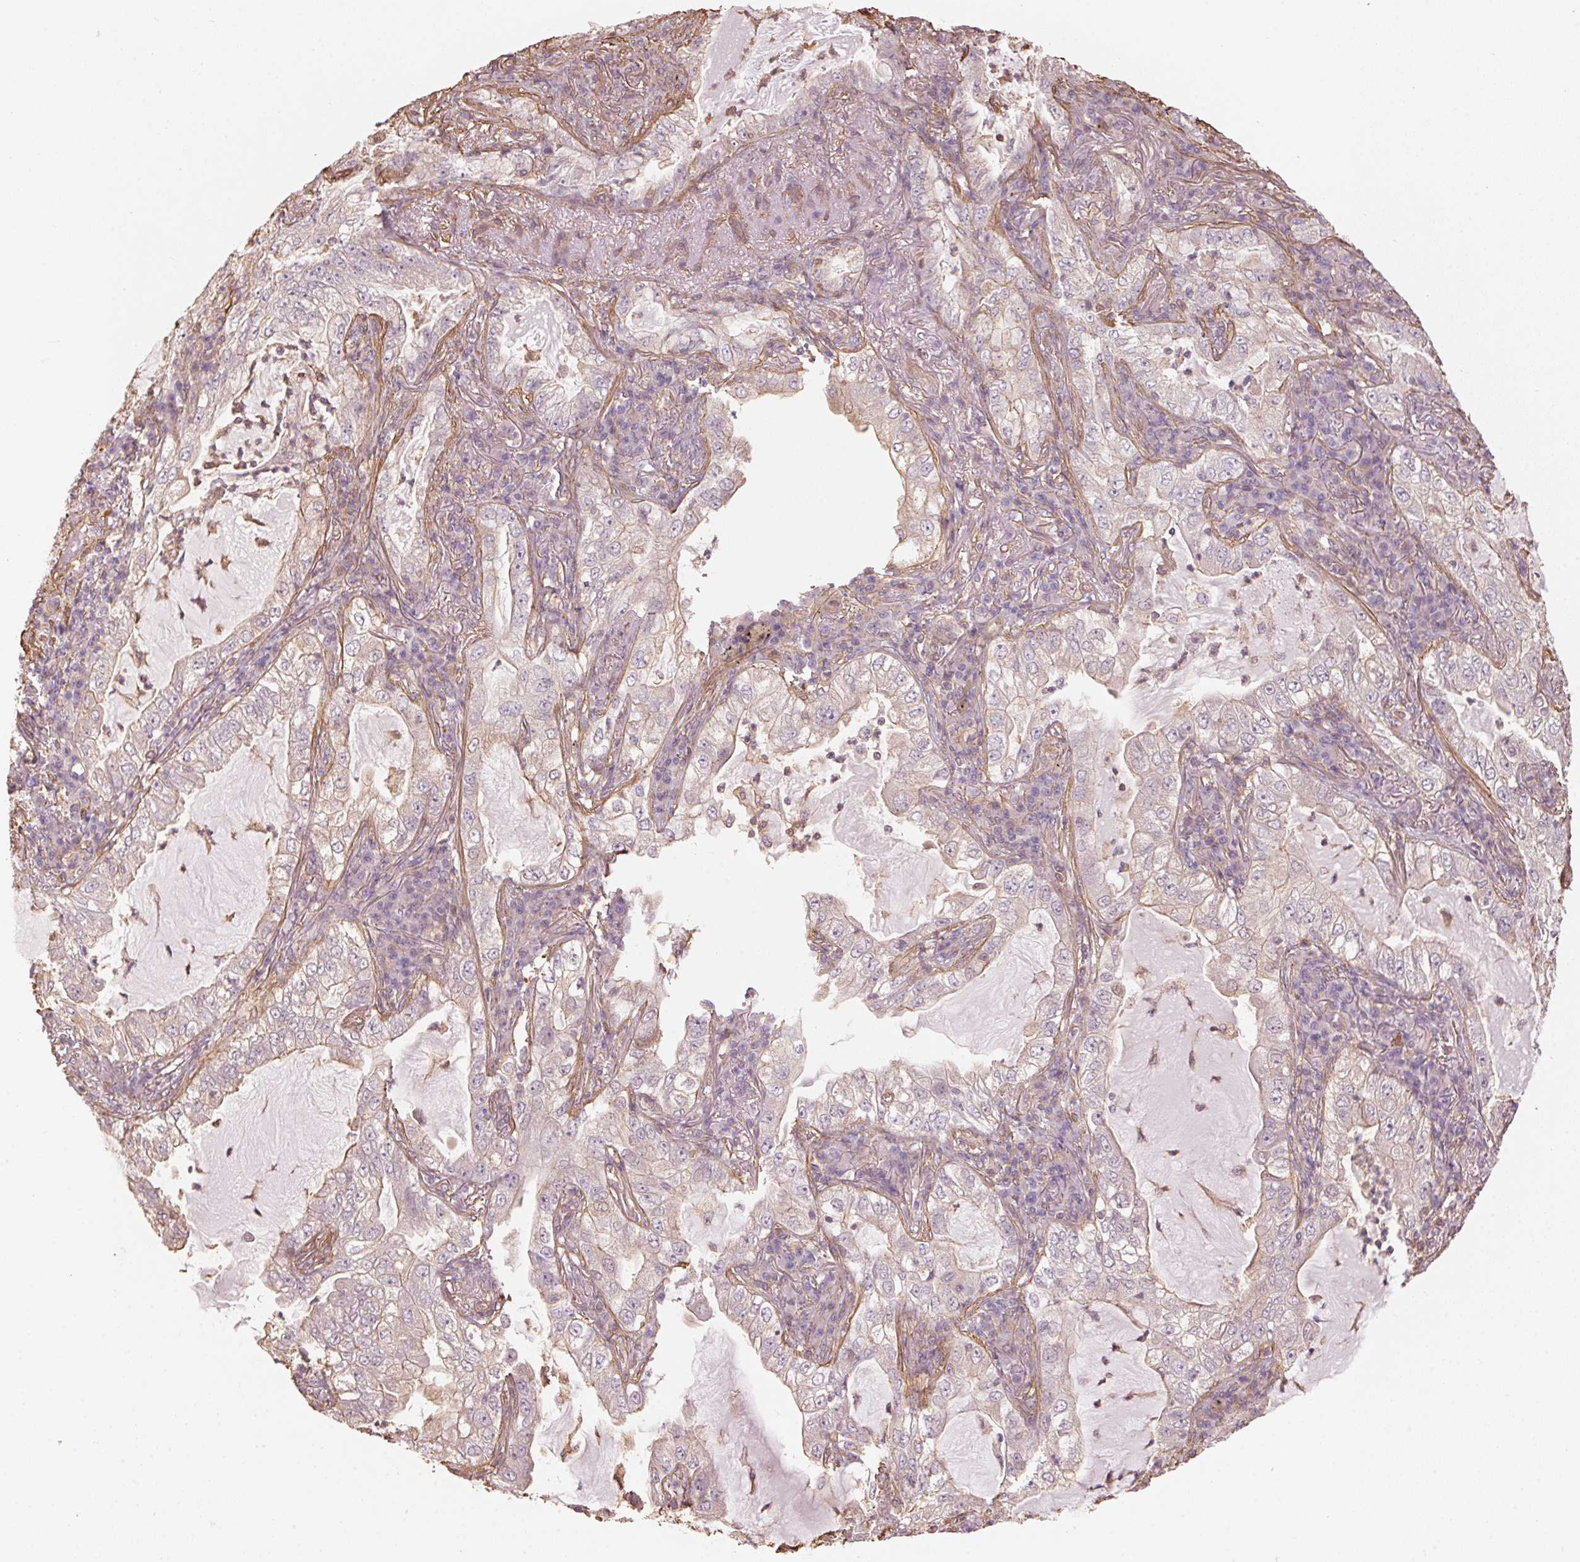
{"staining": {"intensity": "negative", "quantity": "none", "location": "none"}, "tissue": "lung cancer", "cell_type": "Tumor cells", "image_type": "cancer", "snomed": [{"axis": "morphology", "description": "Adenocarcinoma, NOS"}, {"axis": "topography", "description": "Lung"}], "caption": "This micrograph is of lung cancer stained with immunohistochemistry to label a protein in brown with the nuclei are counter-stained blue. There is no expression in tumor cells. Nuclei are stained in blue.", "gene": "QDPR", "patient": {"sex": "female", "age": 73}}